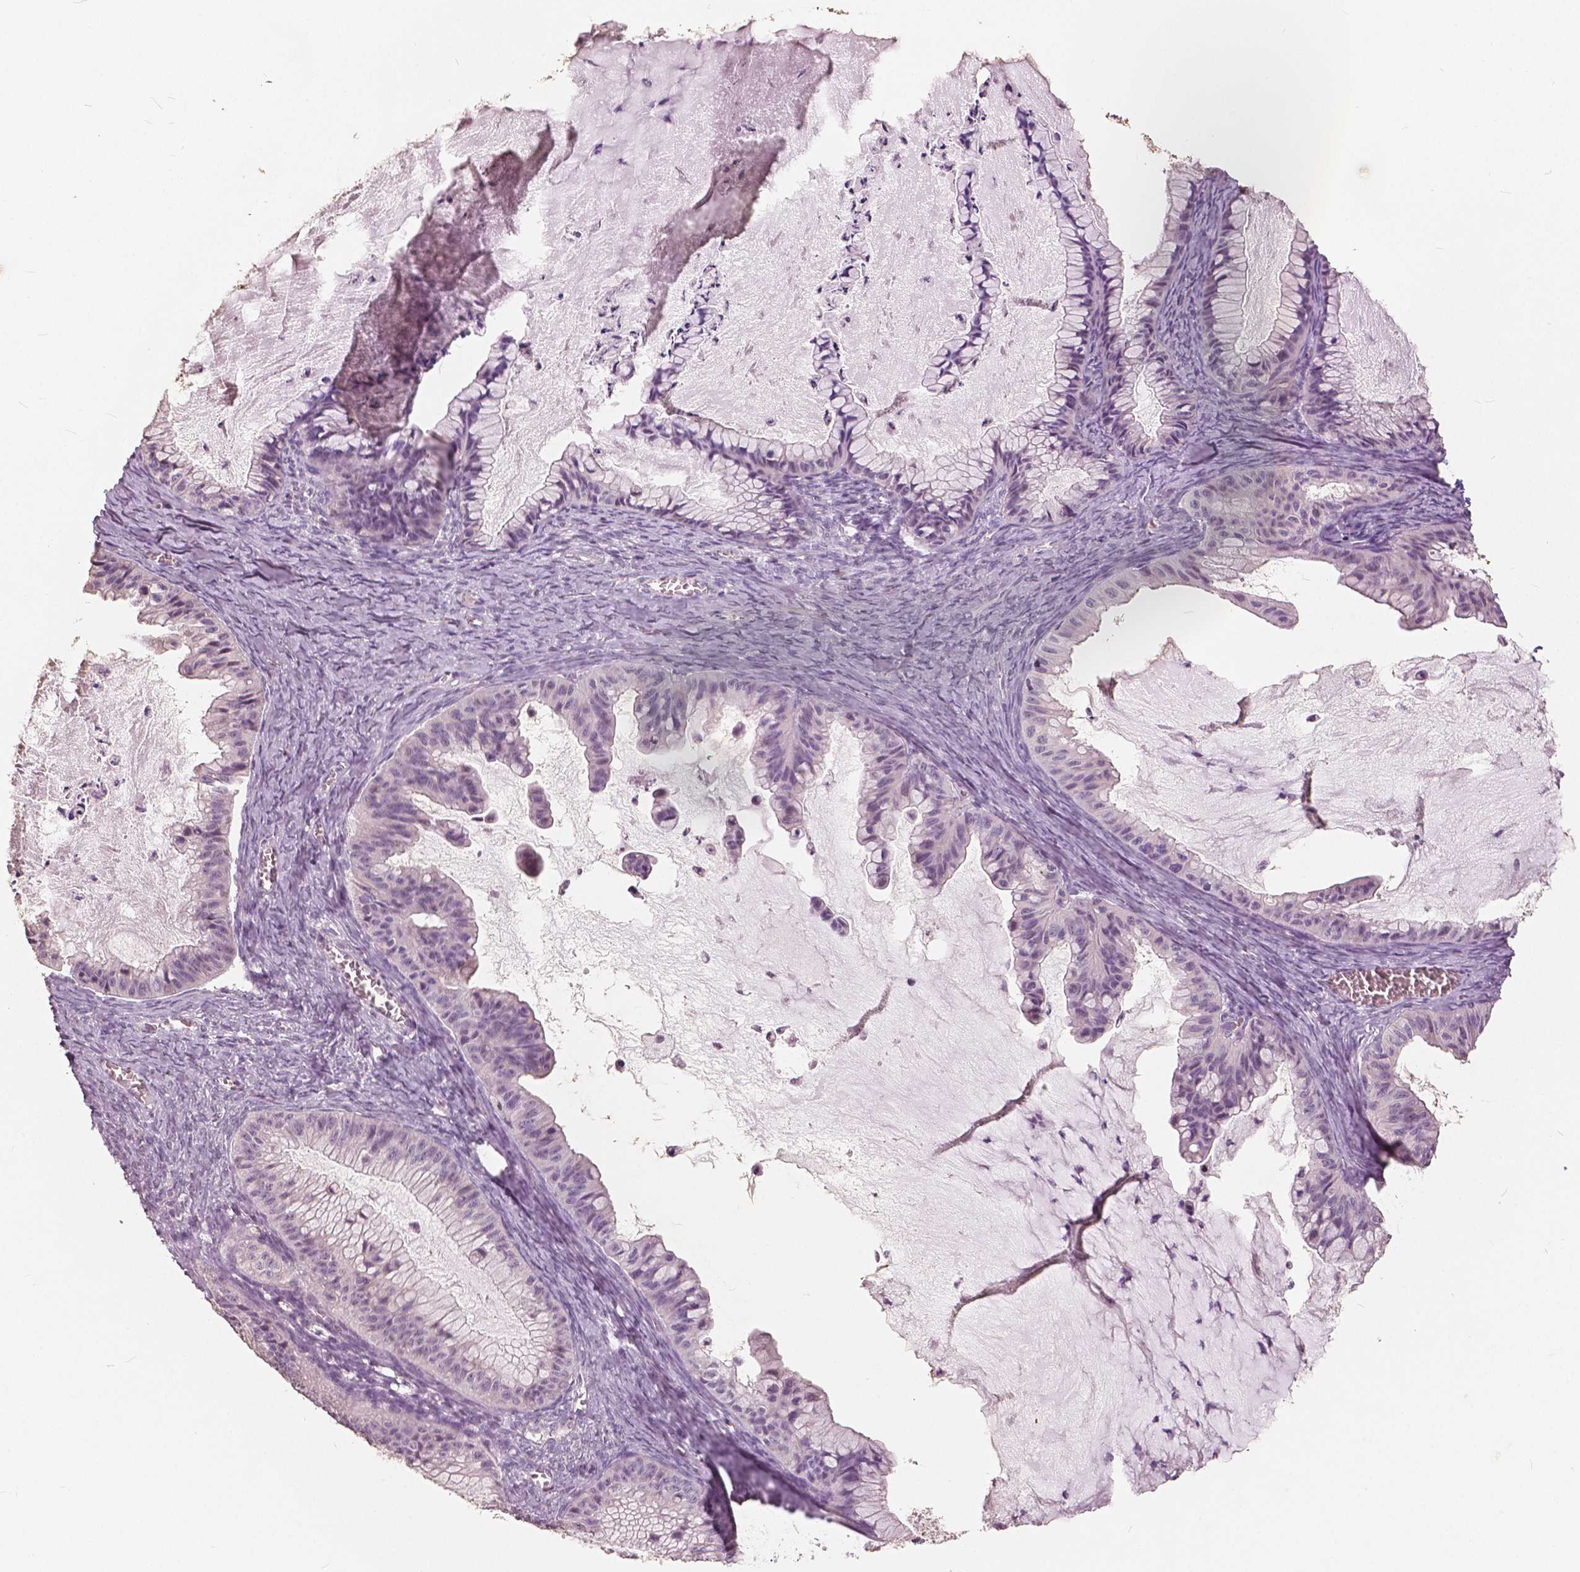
{"staining": {"intensity": "negative", "quantity": "none", "location": "none"}, "tissue": "ovarian cancer", "cell_type": "Tumor cells", "image_type": "cancer", "snomed": [{"axis": "morphology", "description": "Cystadenocarcinoma, mucinous, NOS"}, {"axis": "topography", "description": "Ovary"}], "caption": "An image of human ovarian cancer is negative for staining in tumor cells.", "gene": "NANOG", "patient": {"sex": "female", "age": 72}}